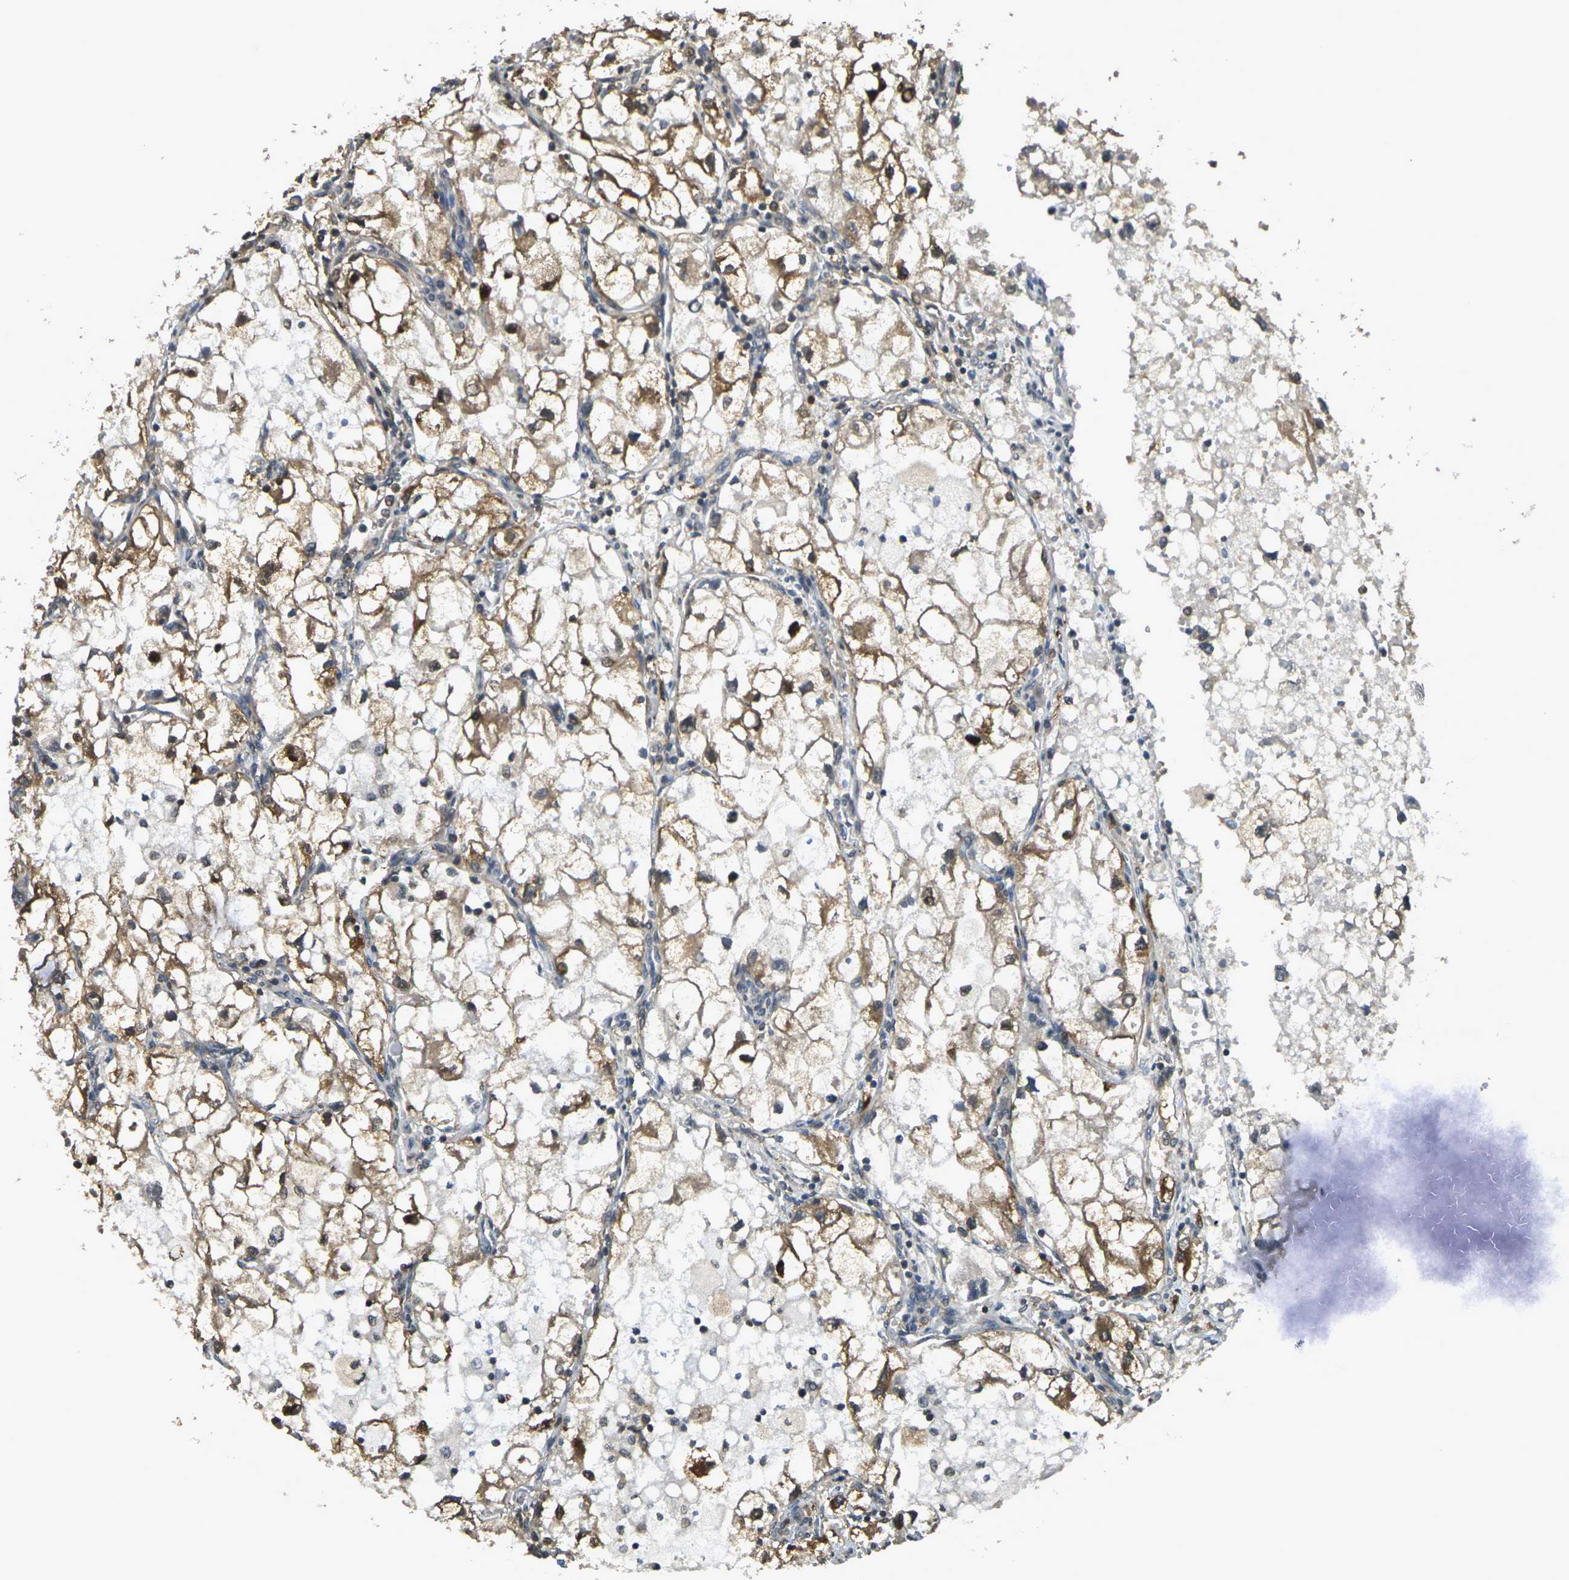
{"staining": {"intensity": "moderate", "quantity": ">75%", "location": "cytoplasmic/membranous"}, "tissue": "renal cancer", "cell_type": "Tumor cells", "image_type": "cancer", "snomed": [{"axis": "morphology", "description": "Adenocarcinoma, NOS"}, {"axis": "topography", "description": "Kidney"}], "caption": "Renal cancer stained for a protein demonstrates moderate cytoplasmic/membranous positivity in tumor cells.", "gene": "CAST", "patient": {"sex": "female", "age": 70}}